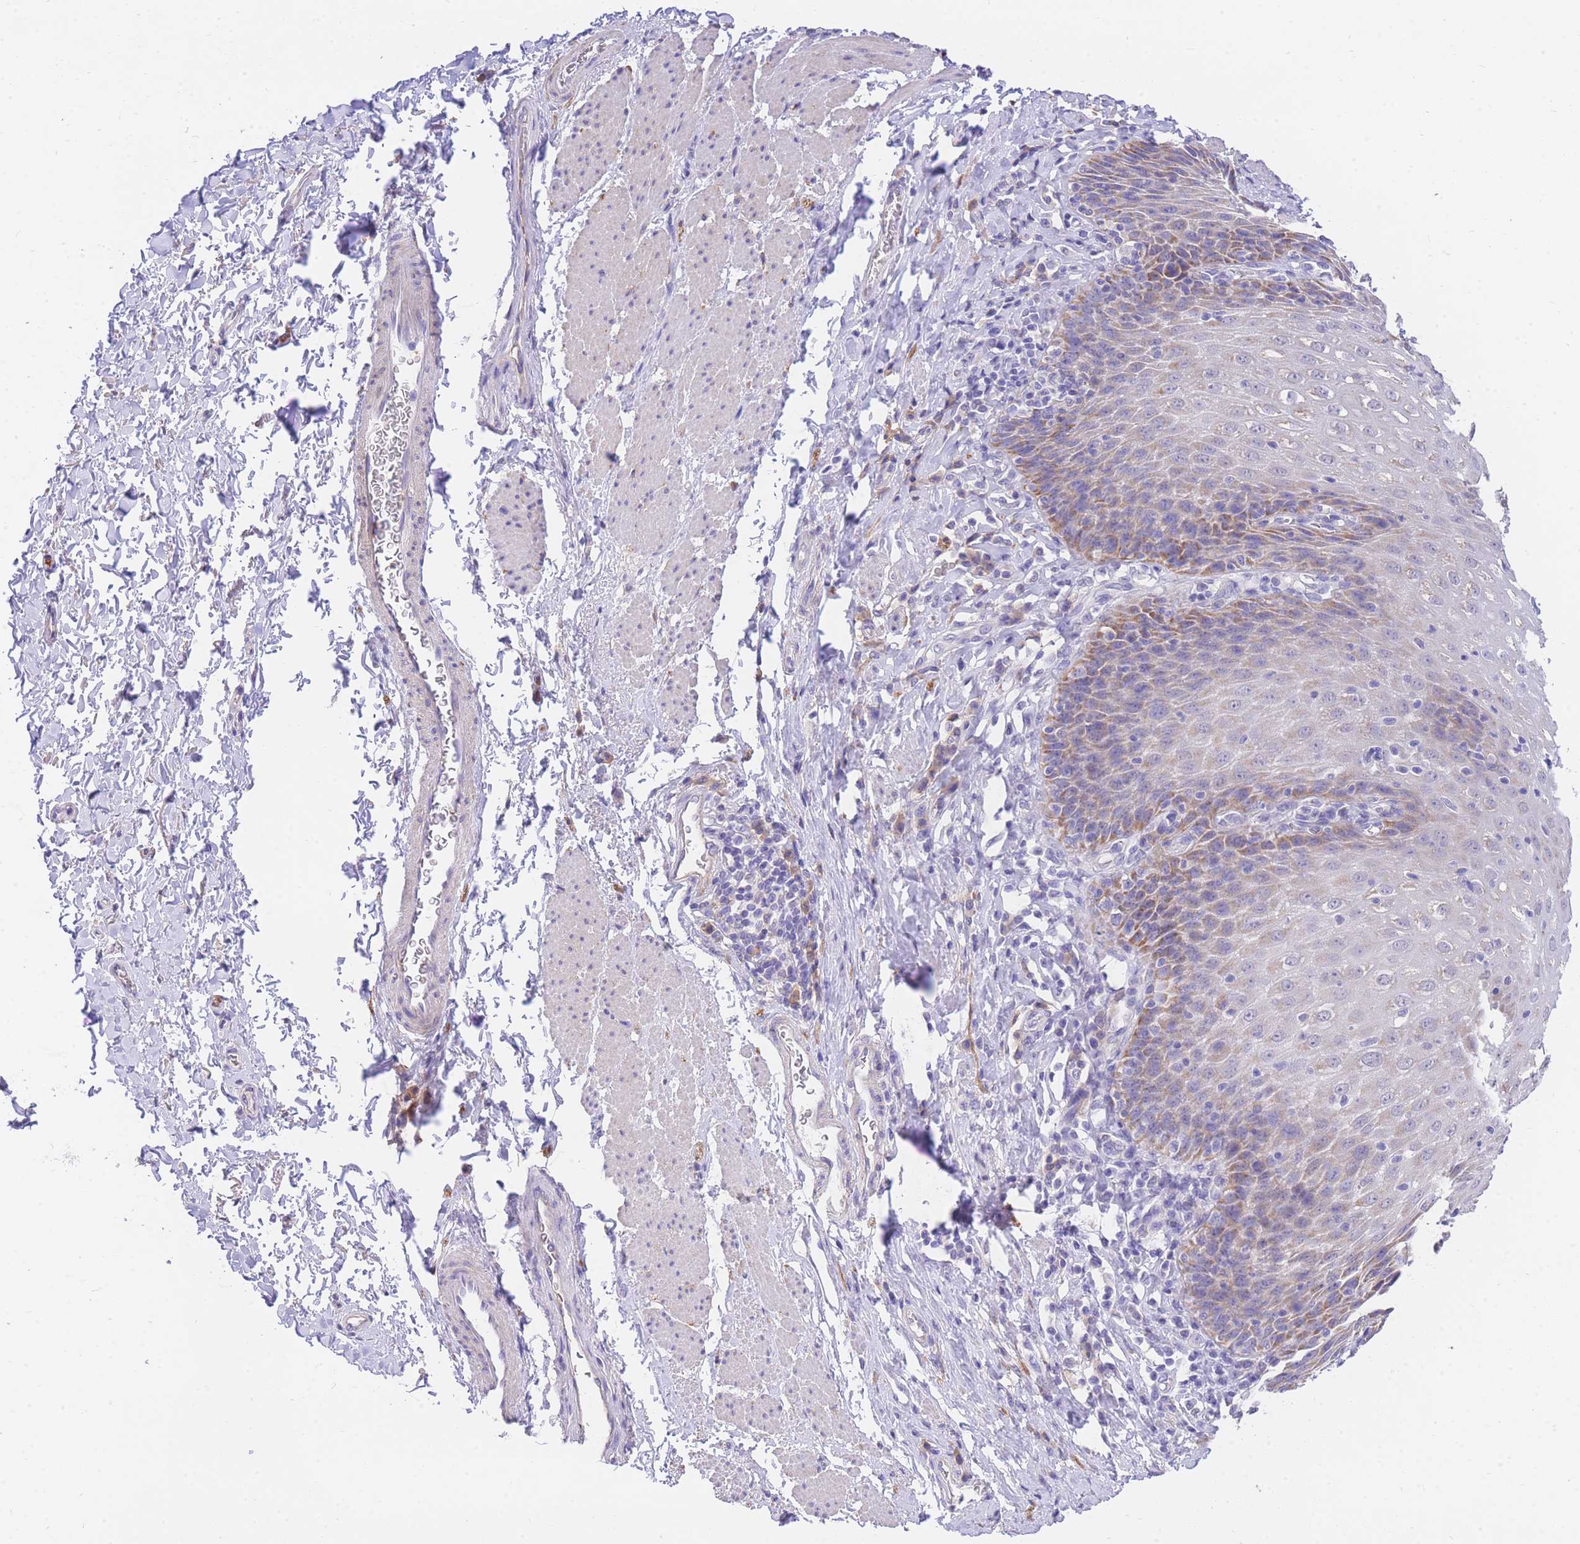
{"staining": {"intensity": "moderate", "quantity": "25%-75%", "location": "cytoplasmic/membranous"}, "tissue": "esophagus", "cell_type": "Squamous epithelial cells", "image_type": "normal", "snomed": [{"axis": "morphology", "description": "Normal tissue, NOS"}, {"axis": "topography", "description": "Esophagus"}], "caption": "Immunohistochemical staining of normal human esophagus displays medium levels of moderate cytoplasmic/membranous staining in approximately 25%-75% of squamous epithelial cells. The protein is shown in brown color, while the nuclei are stained blue.", "gene": "C2orf88", "patient": {"sex": "female", "age": 61}}